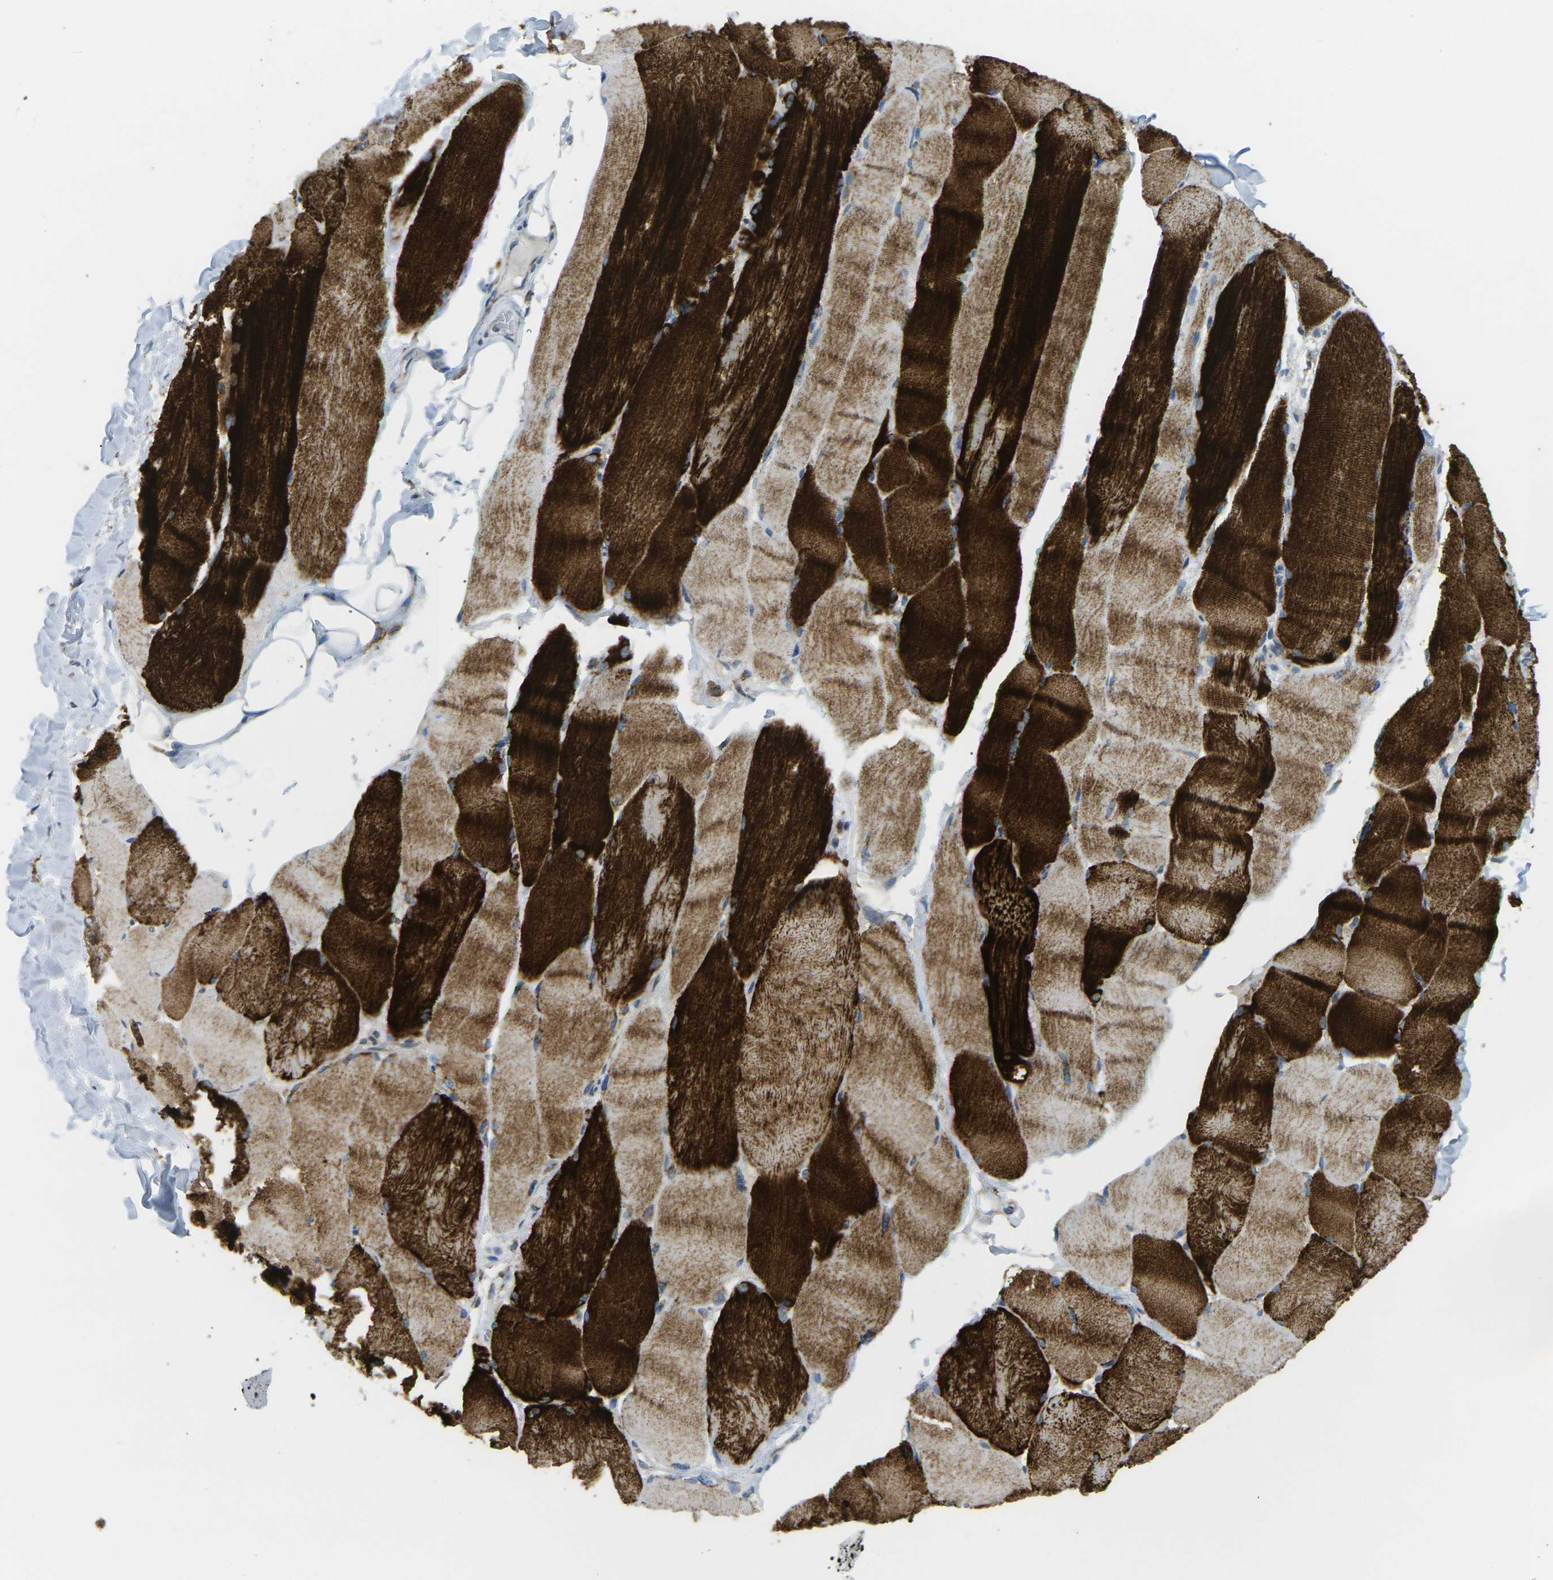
{"staining": {"intensity": "strong", "quantity": ">75%", "location": "cytoplasmic/membranous"}, "tissue": "skeletal muscle", "cell_type": "Myocytes", "image_type": "normal", "snomed": [{"axis": "morphology", "description": "Normal tissue, NOS"}, {"axis": "topography", "description": "Skin"}, {"axis": "topography", "description": "Skeletal muscle"}], "caption": "Approximately >75% of myocytes in benign skeletal muscle display strong cytoplasmic/membranous protein expression as visualized by brown immunohistochemical staining.", "gene": "CYB5R1", "patient": {"sex": "male", "age": 83}}